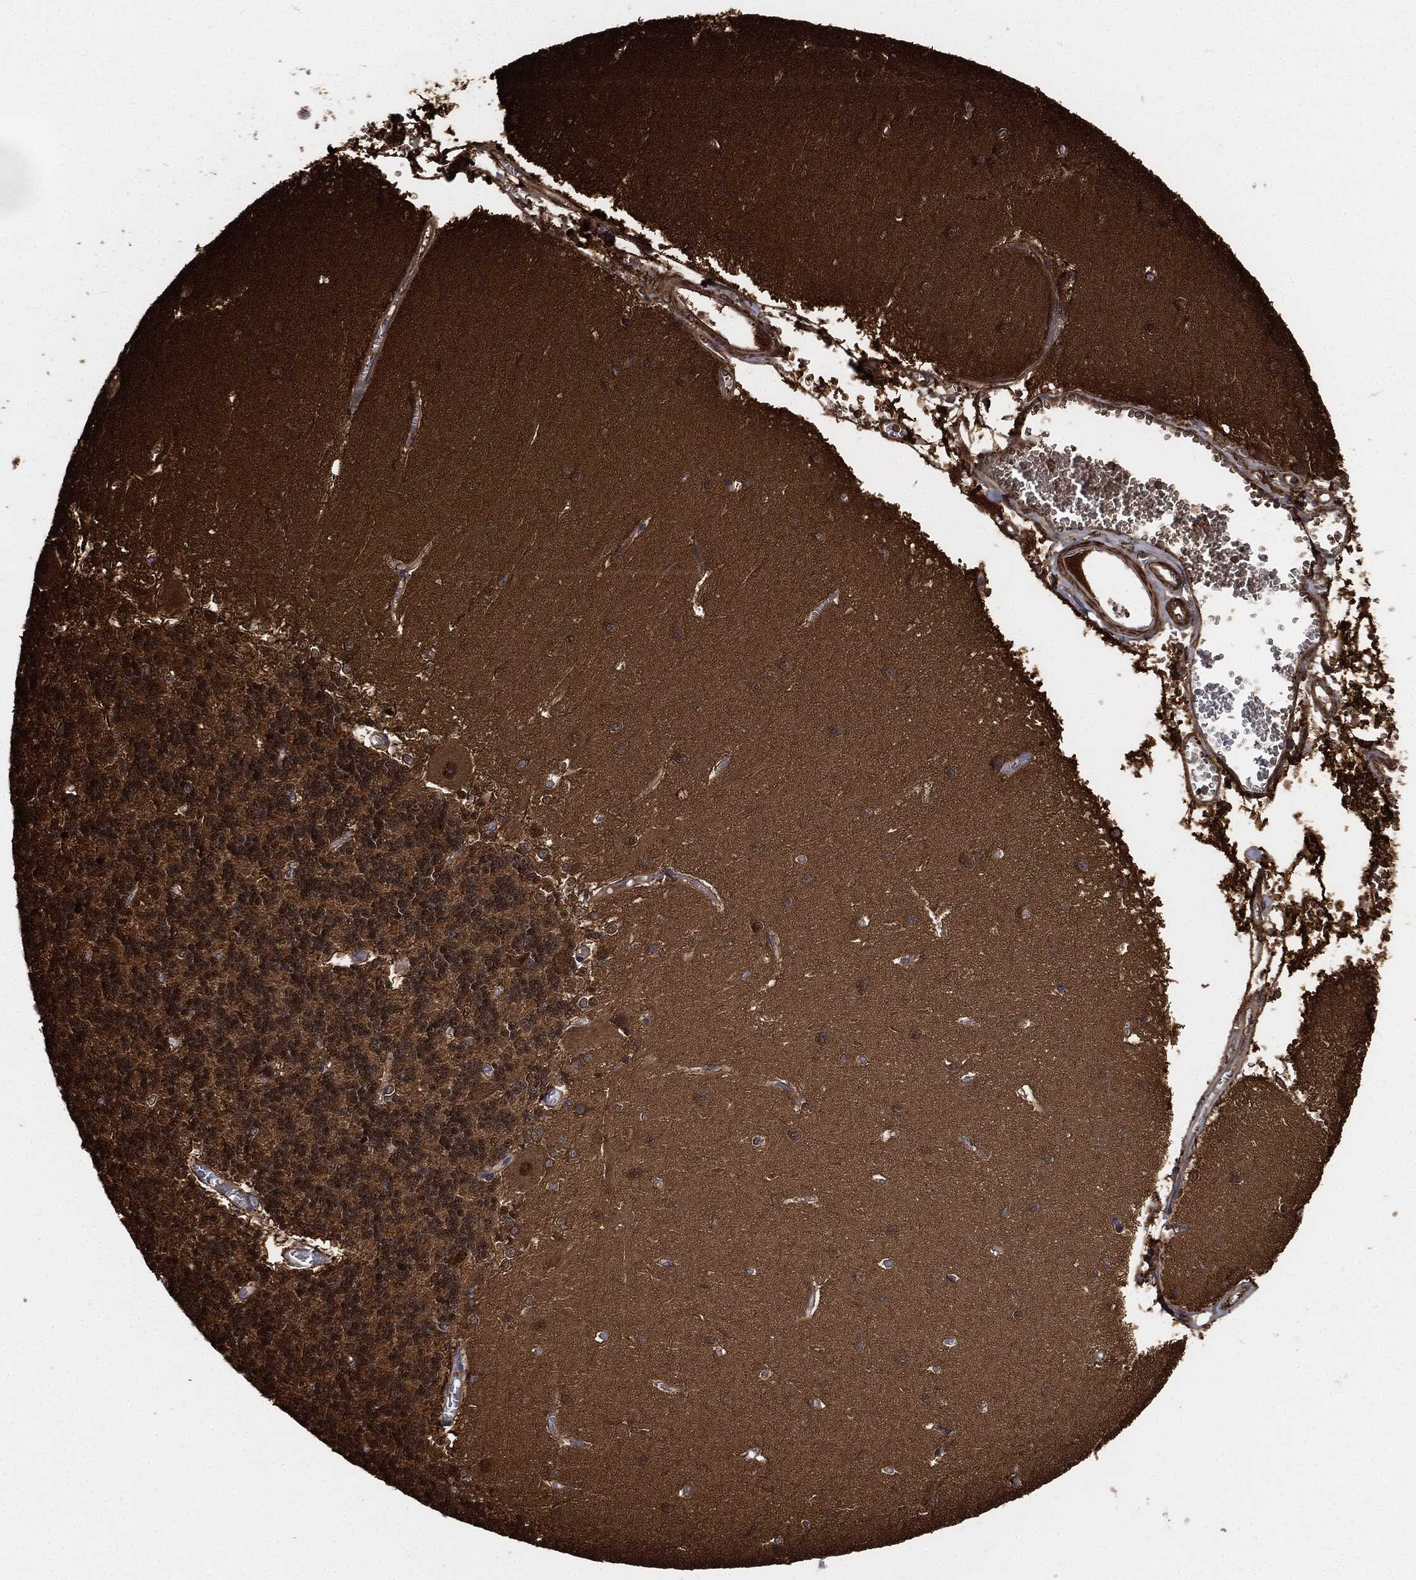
{"staining": {"intensity": "negative", "quantity": "none", "location": "none"}, "tissue": "cerebellum", "cell_type": "Cells in granular layer", "image_type": "normal", "snomed": [{"axis": "morphology", "description": "Normal tissue, NOS"}, {"axis": "topography", "description": "Cerebellum"}], "caption": "Cerebellum stained for a protein using immunohistochemistry exhibits no expression cells in granular layer.", "gene": "PRDX2", "patient": {"sex": "male", "age": 37}}